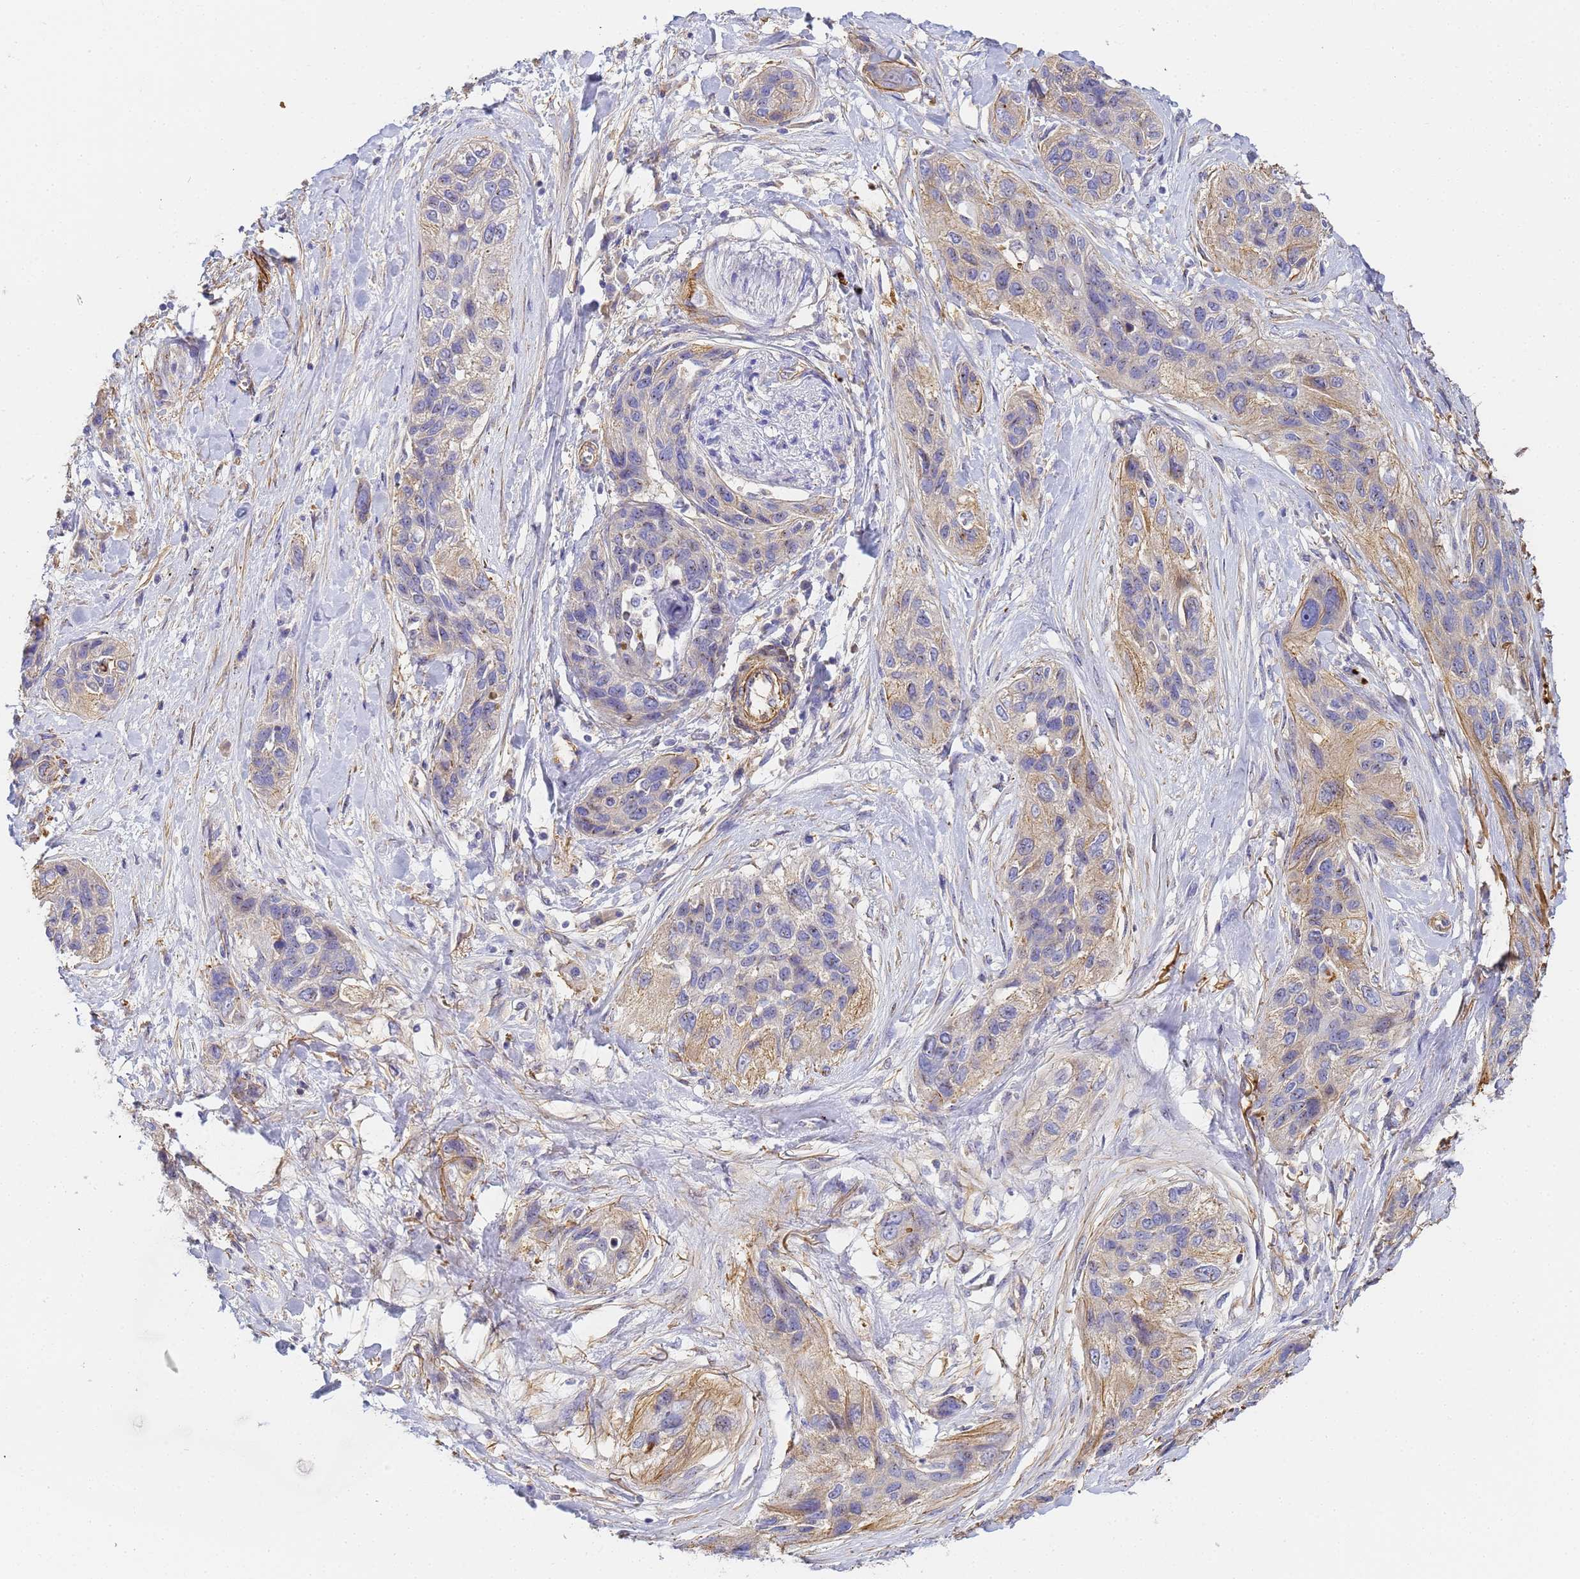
{"staining": {"intensity": "negative", "quantity": "none", "location": "none"}, "tissue": "lung cancer", "cell_type": "Tumor cells", "image_type": "cancer", "snomed": [{"axis": "morphology", "description": "Squamous cell carcinoma, NOS"}, {"axis": "topography", "description": "Lung"}], "caption": "A histopathology image of lung squamous cell carcinoma stained for a protein exhibits no brown staining in tumor cells.", "gene": "MYL12A", "patient": {"sex": "female", "age": 70}}